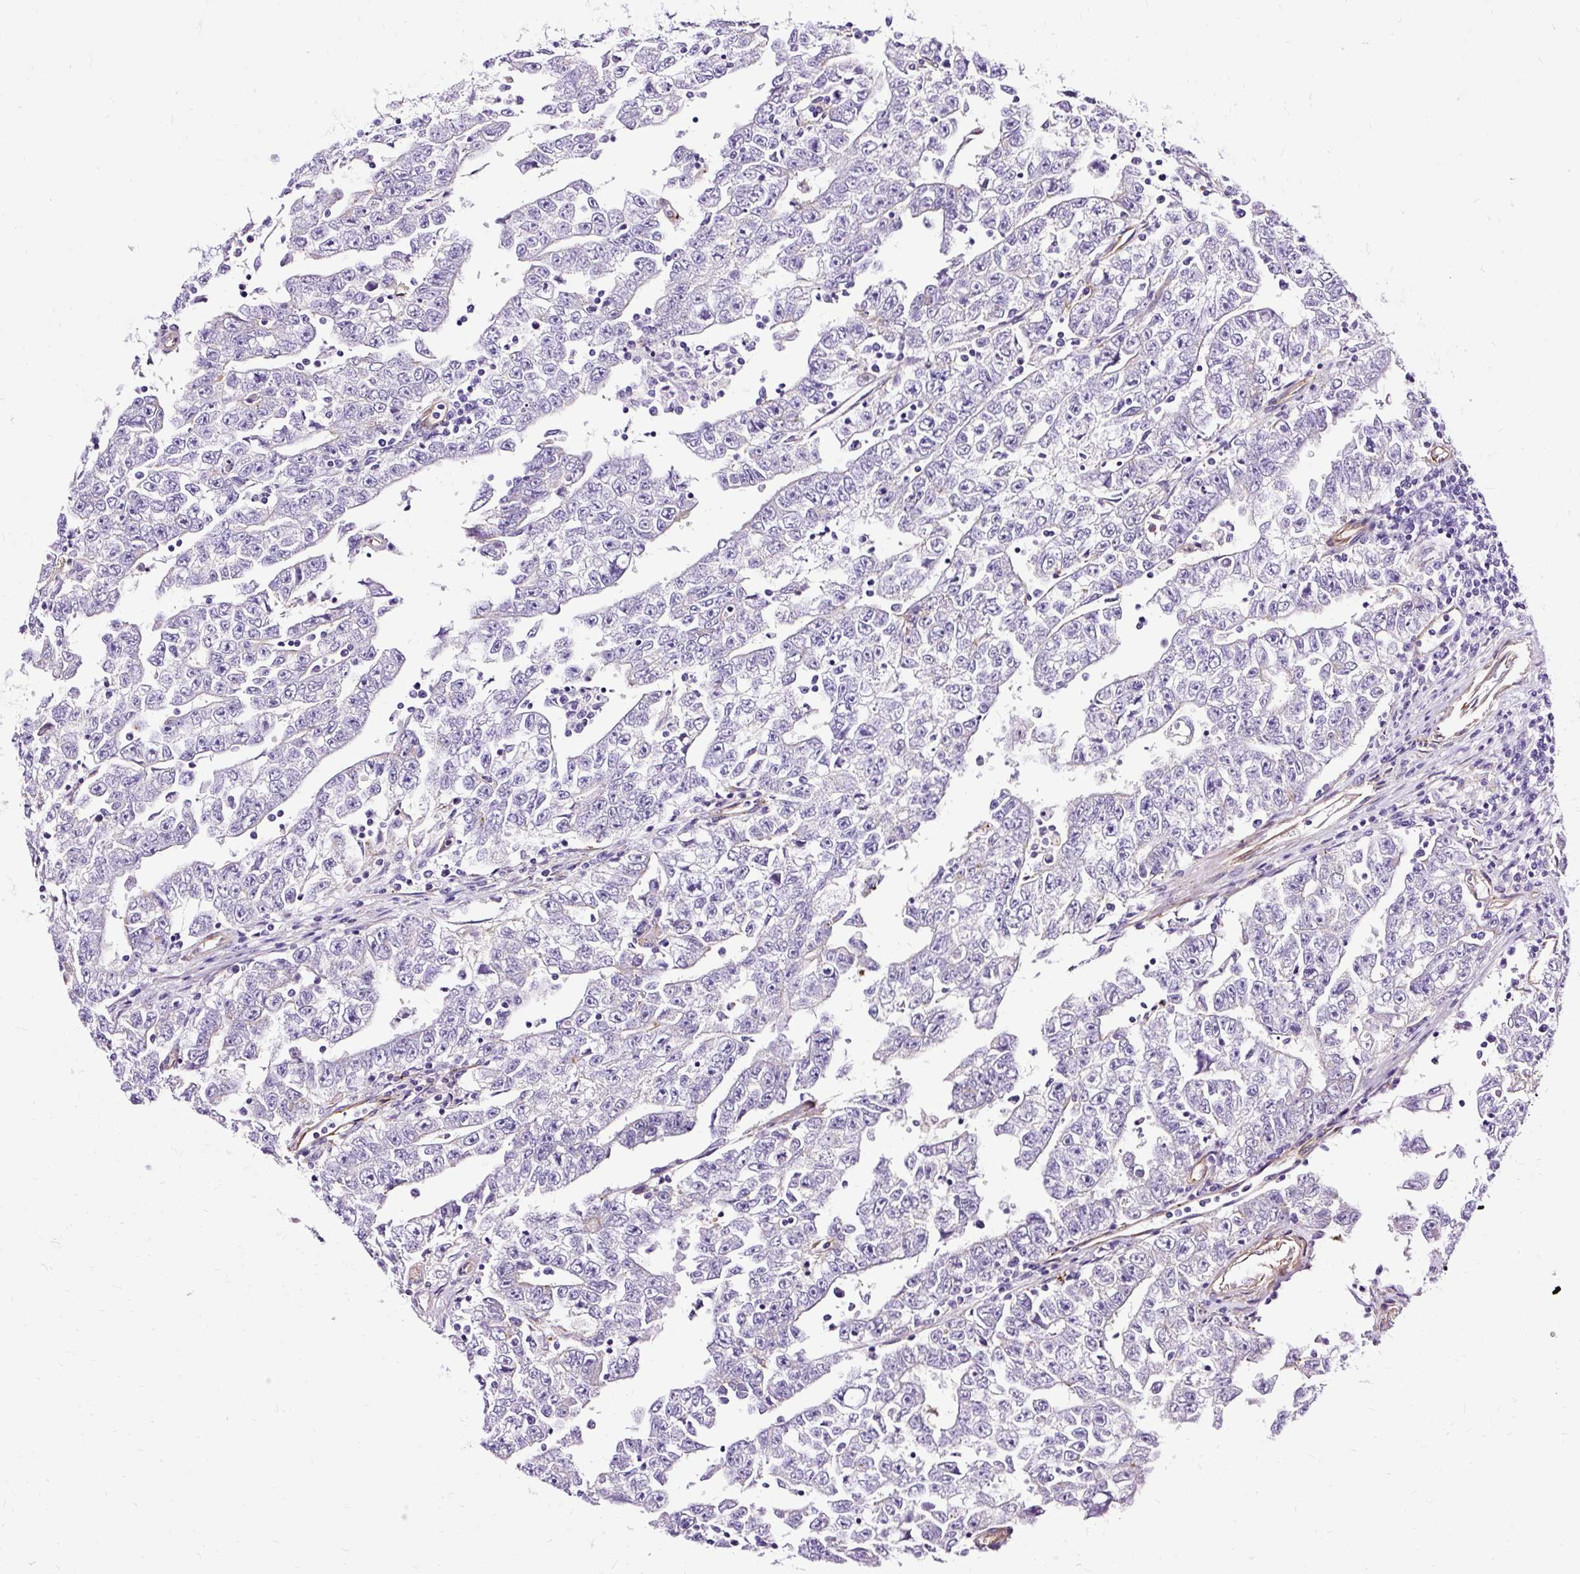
{"staining": {"intensity": "negative", "quantity": "none", "location": "none"}, "tissue": "testis cancer", "cell_type": "Tumor cells", "image_type": "cancer", "snomed": [{"axis": "morphology", "description": "Carcinoma, Embryonal, NOS"}, {"axis": "topography", "description": "Testis"}], "caption": "IHC image of neoplastic tissue: testis cancer stained with DAB (3,3'-diaminobenzidine) displays no significant protein positivity in tumor cells.", "gene": "SLC7A8", "patient": {"sex": "male", "age": 25}}